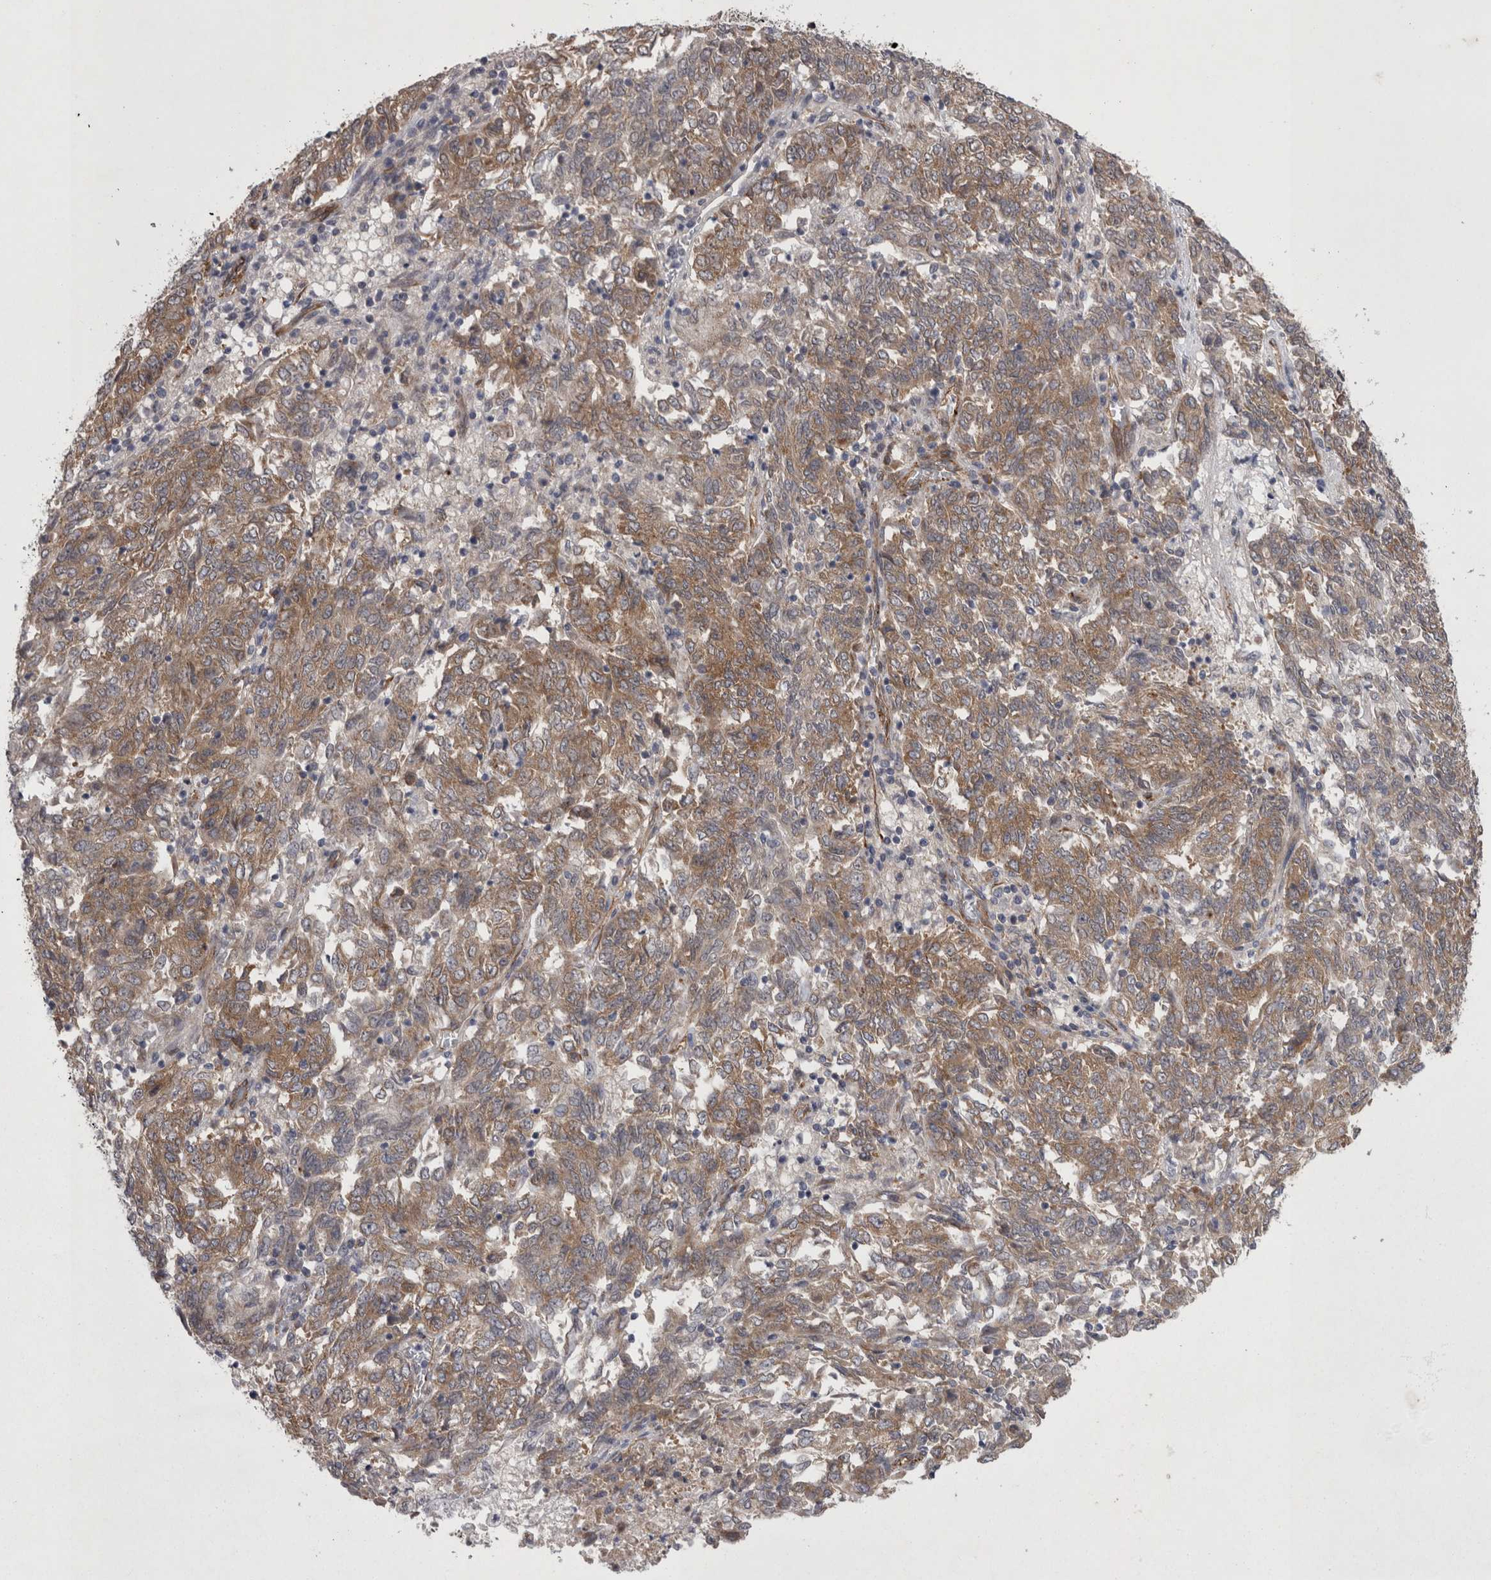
{"staining": {"intensity": "moderate", "quantity": ">75%", "location": "cytoplasmic/membranous"}, "tissue": "endometrial cancer", "cell_type": "Tumor cells", "image_type": "cancer", "snomed": [{"axis": "morphology", "description": "Adenocarcinoma, NOS"}, {"axis": "topography", "description": "Endometrium"}], "caption": "Tumor cells show moderate cytoplasmic/membranous positivity in about >75% of cells in adenocarcinoma (endometrial). (DAB IHC, brown staining for protein, blue staining for nuclei).", "gene": "DDX6", "patient": {"sex": "female", "age": 80}}